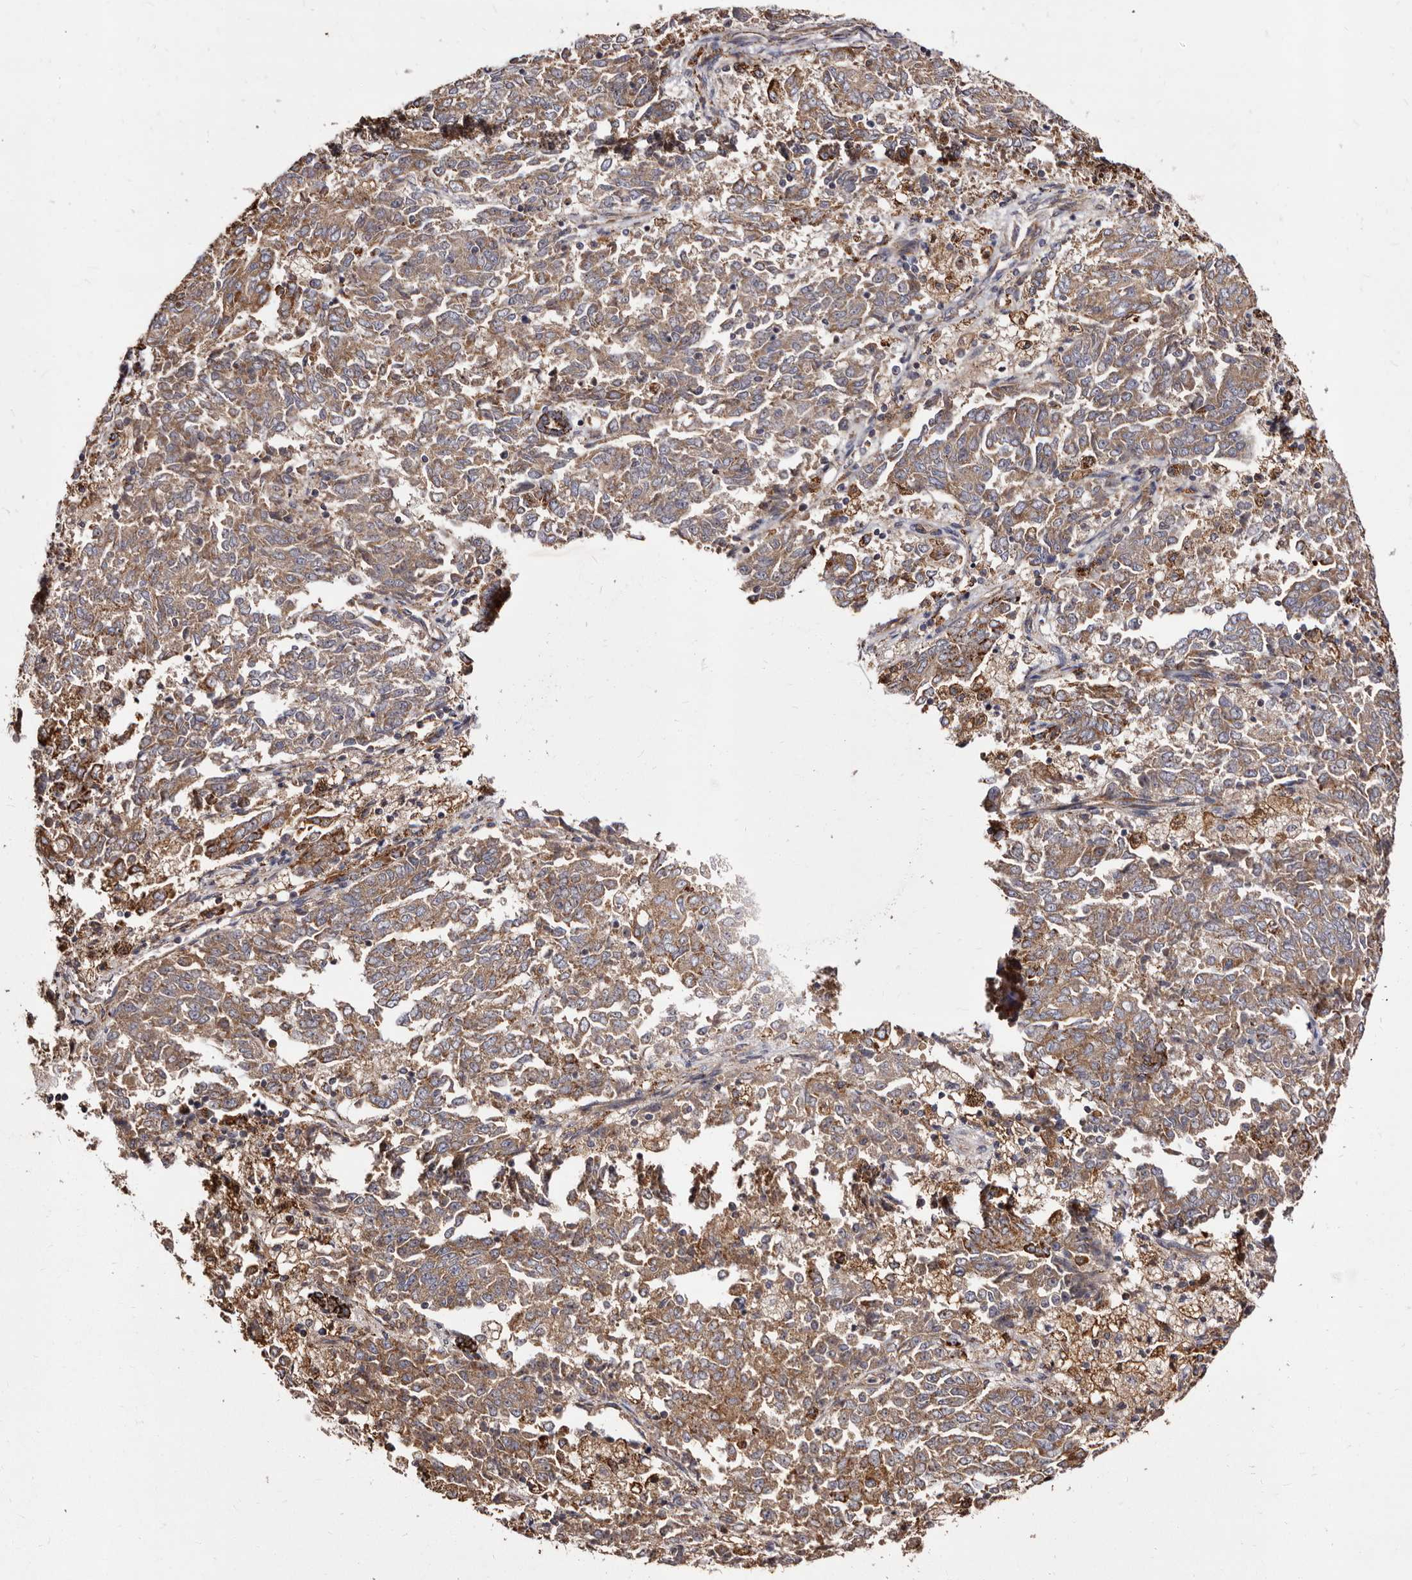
{"staining": {"intensity": "moderate", "quantity": ">75%", "location": "cytoplasmic/membranous"}, "tissue": "endometrial cancer", "cell_type": "Tumor cells", "image_type": "cancer", "snomed": [{"axis": "morphology", "description": "Adenocarcinoma, NOS"}, {"axis": "topography", "description": "Endometrium"}], "caption": "This image reveals immunohistochemistry (IHC) staining of endometrial cancer (adenocarcinoma), with medium moderate cytoplasmic/membranous positivity in approximately >75% of tumor cells.", "gene": "LUZP1", "patient": {"sex": "female", "age": 80}}